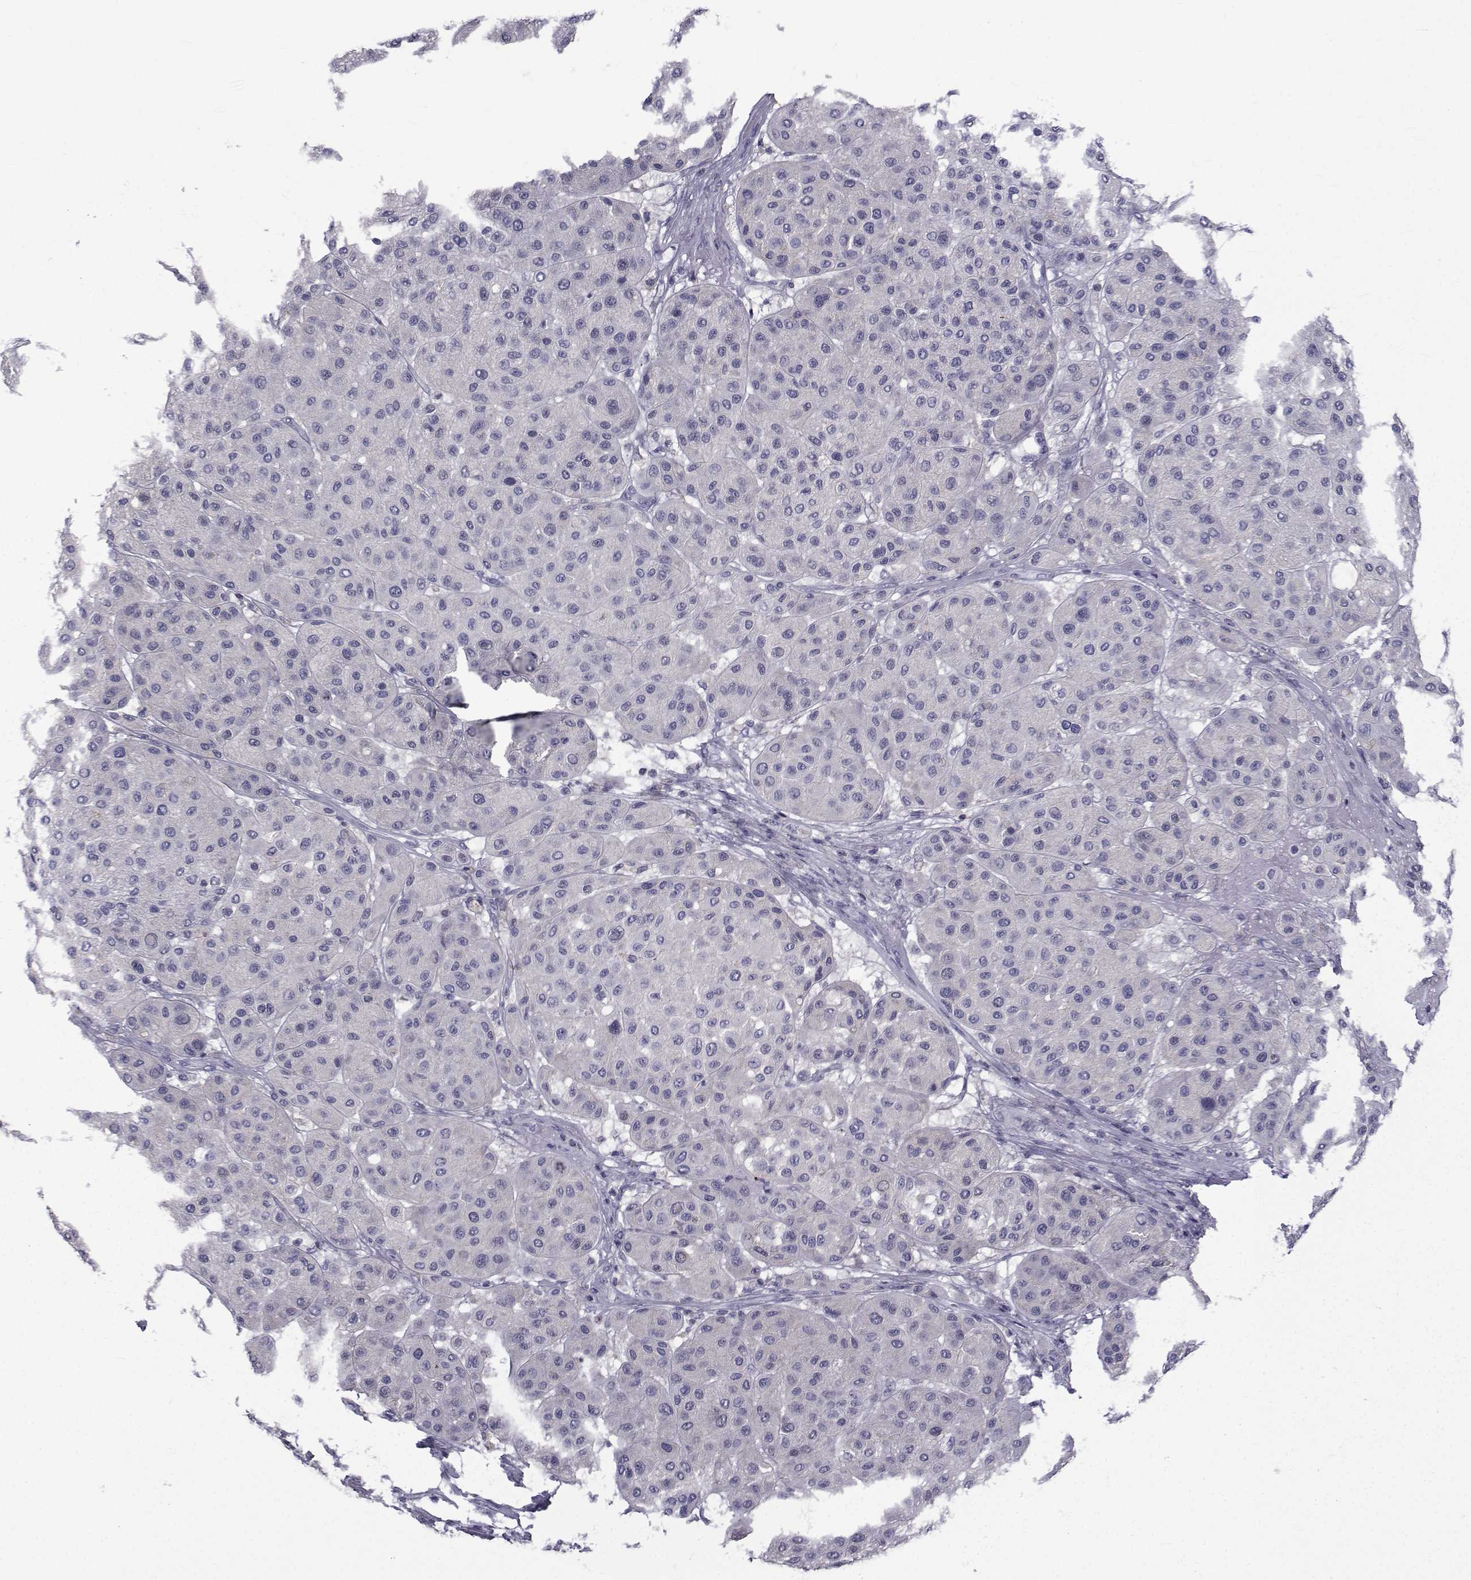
{"staining": {"intensity": "negative", "quantity": "none", "location": "none"}, "tissue": "melanoma", "cell_type": "Tumor cells", "image_type": "cancer", "snomed": [{"axis": "morphology", "description": "Malignant melanoma, Metastatic site"}, {"axis": "topography", "description": "Smooth muscle"}], "caption": "An immunohistochemistry micrograph of melanoma is shown. There is no staining in tumor cells of melanoma.", "gene": "PDE6H", "patient": {"sex": "male", "age": 41}}